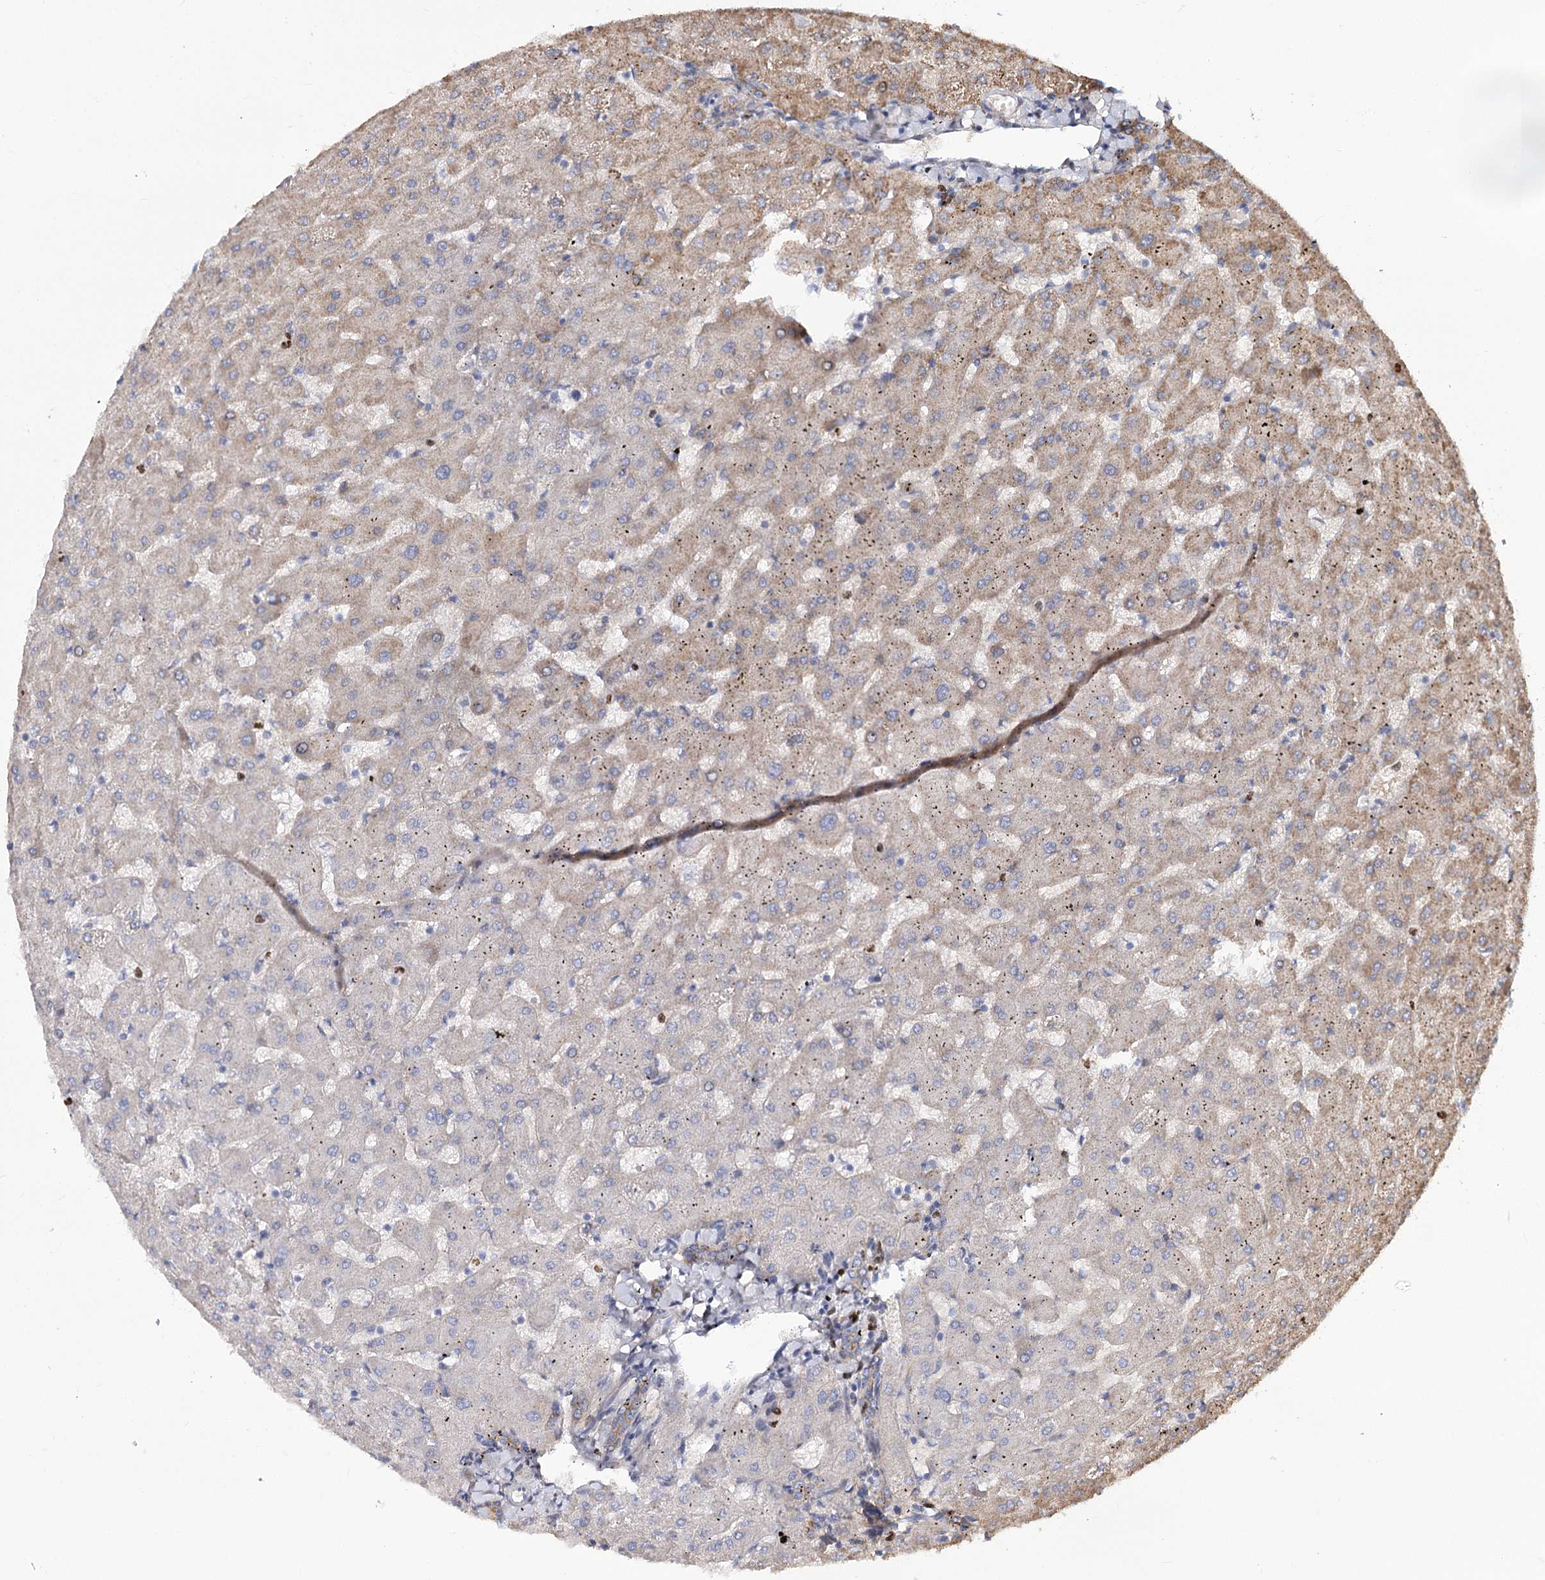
{"staining": {"intensity": "moderate", "quantity": "25%-75%", "location": "cytoplasmic/membranous"}, "tissue": "liver", "cell_type": "Cholangiocytes", "image_type": "normal", "snomed": [{"axis": "morphology", "description": "Normal tissue, NOS"}, {"axis": "topography", "description": "Liver"}], "caption": "Protein staining shows moderate cytoplasmic/membranous staining in about 25%-75% of cholangiocytes in normal liver.", "gene": "C11orf52", "patient": {"sex": "female", "age": 63}}